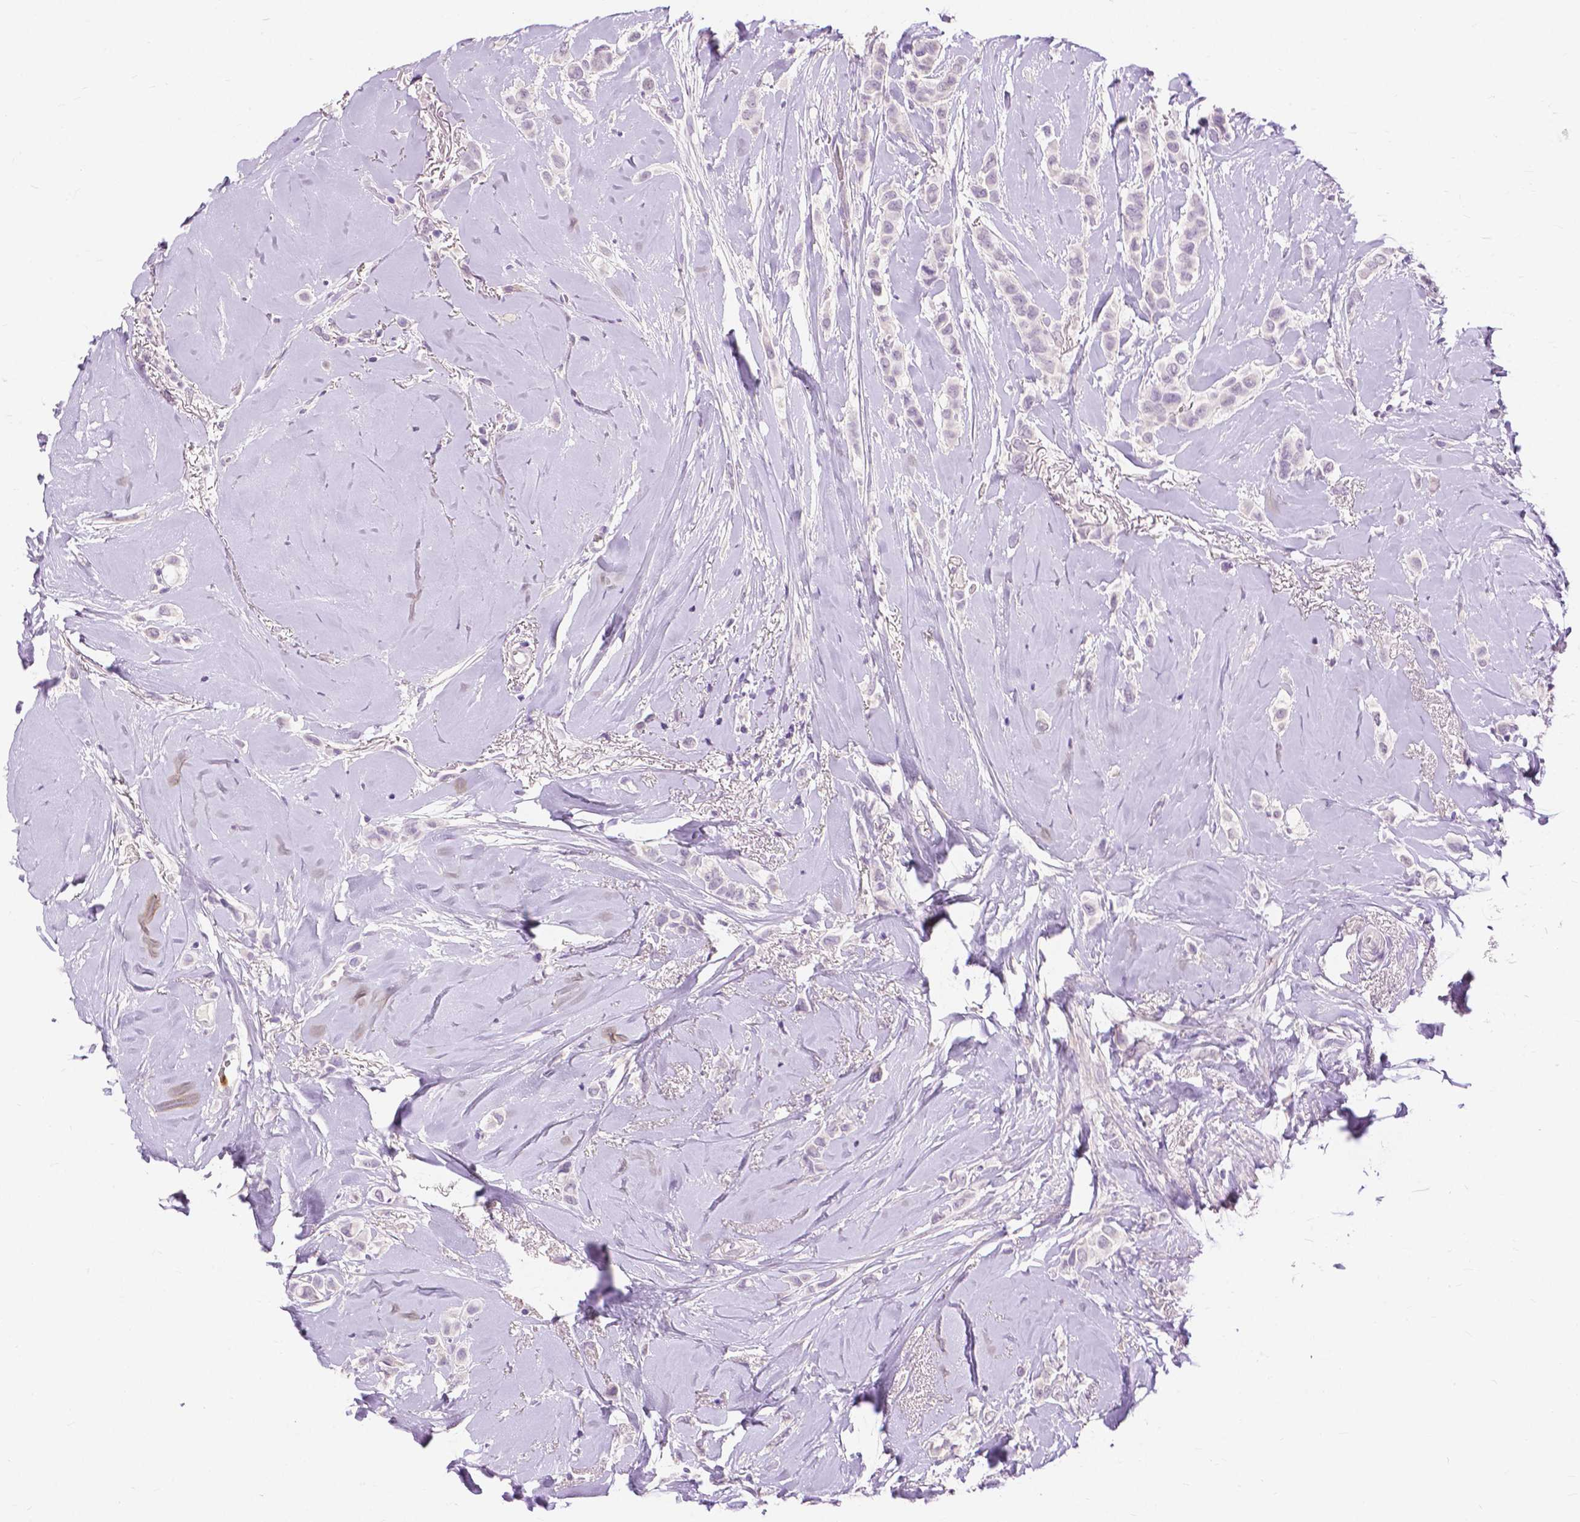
{"staining": {"intensity": "negative", "quantity": "none", "location": "none"}, "tissue": "breast cancer", "cell_type": "Tumor cells", "image_type": "cancer", "snomed": [{"axis": "morphology", "description": "Lobular carcinoma"}, {"axis": "topography", "description": "Breast"}], "caption": "A photomicrograph of human breast cancer (lobular carcinoma) is negative for staining in tumor cells. Nuclei are stained in blue.", "gene": "CXCR2", "patient": {"sex": "female", "age": 66}}